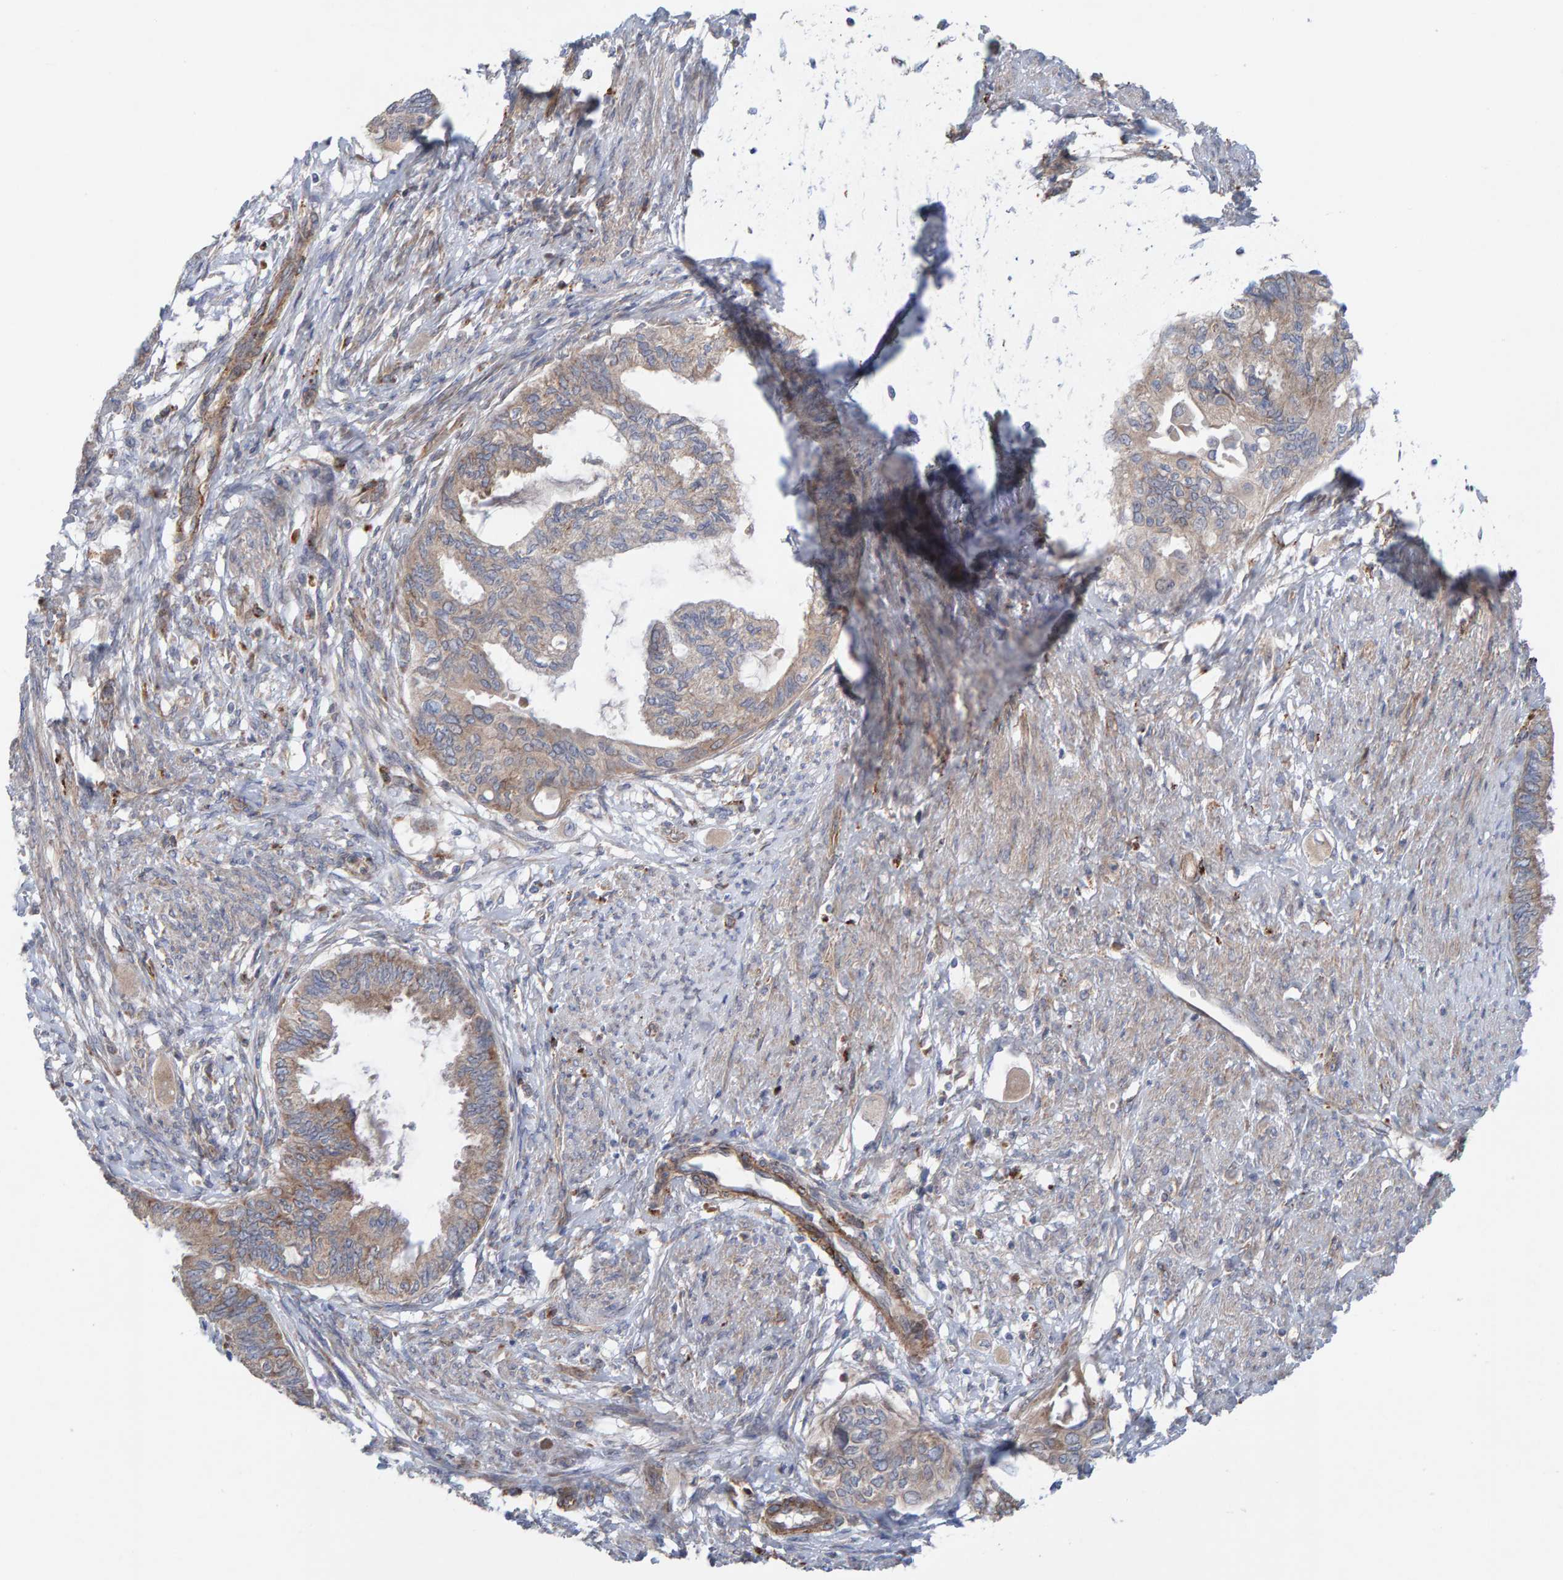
{"staining": {"intensity": "weak", "quantity": "25%-75%", "location": "cytoplasmic/membranous"}, "tissue": "cervical cancer", "cell_type": "Tumor cells", "image_type": "cancer", "snomed": [{"axis": "morphology", "description": "Normal tissue, NOS"}, {"axis": "morphology", "description": "Adenocarcinoma, NOS"}, {"axis": "topography", "description": "Cervix"}, {"axis": "topography", "description": "Endometrium"}], "caption": "Protein staining displays weak cytoplasmic/membranous positivity in about 25%-75% of tumor cells in cervical cancer (adenocarcinoma).", "gene": "CDK5RAP3", "patient": {"sex": "female", "age": 86}}